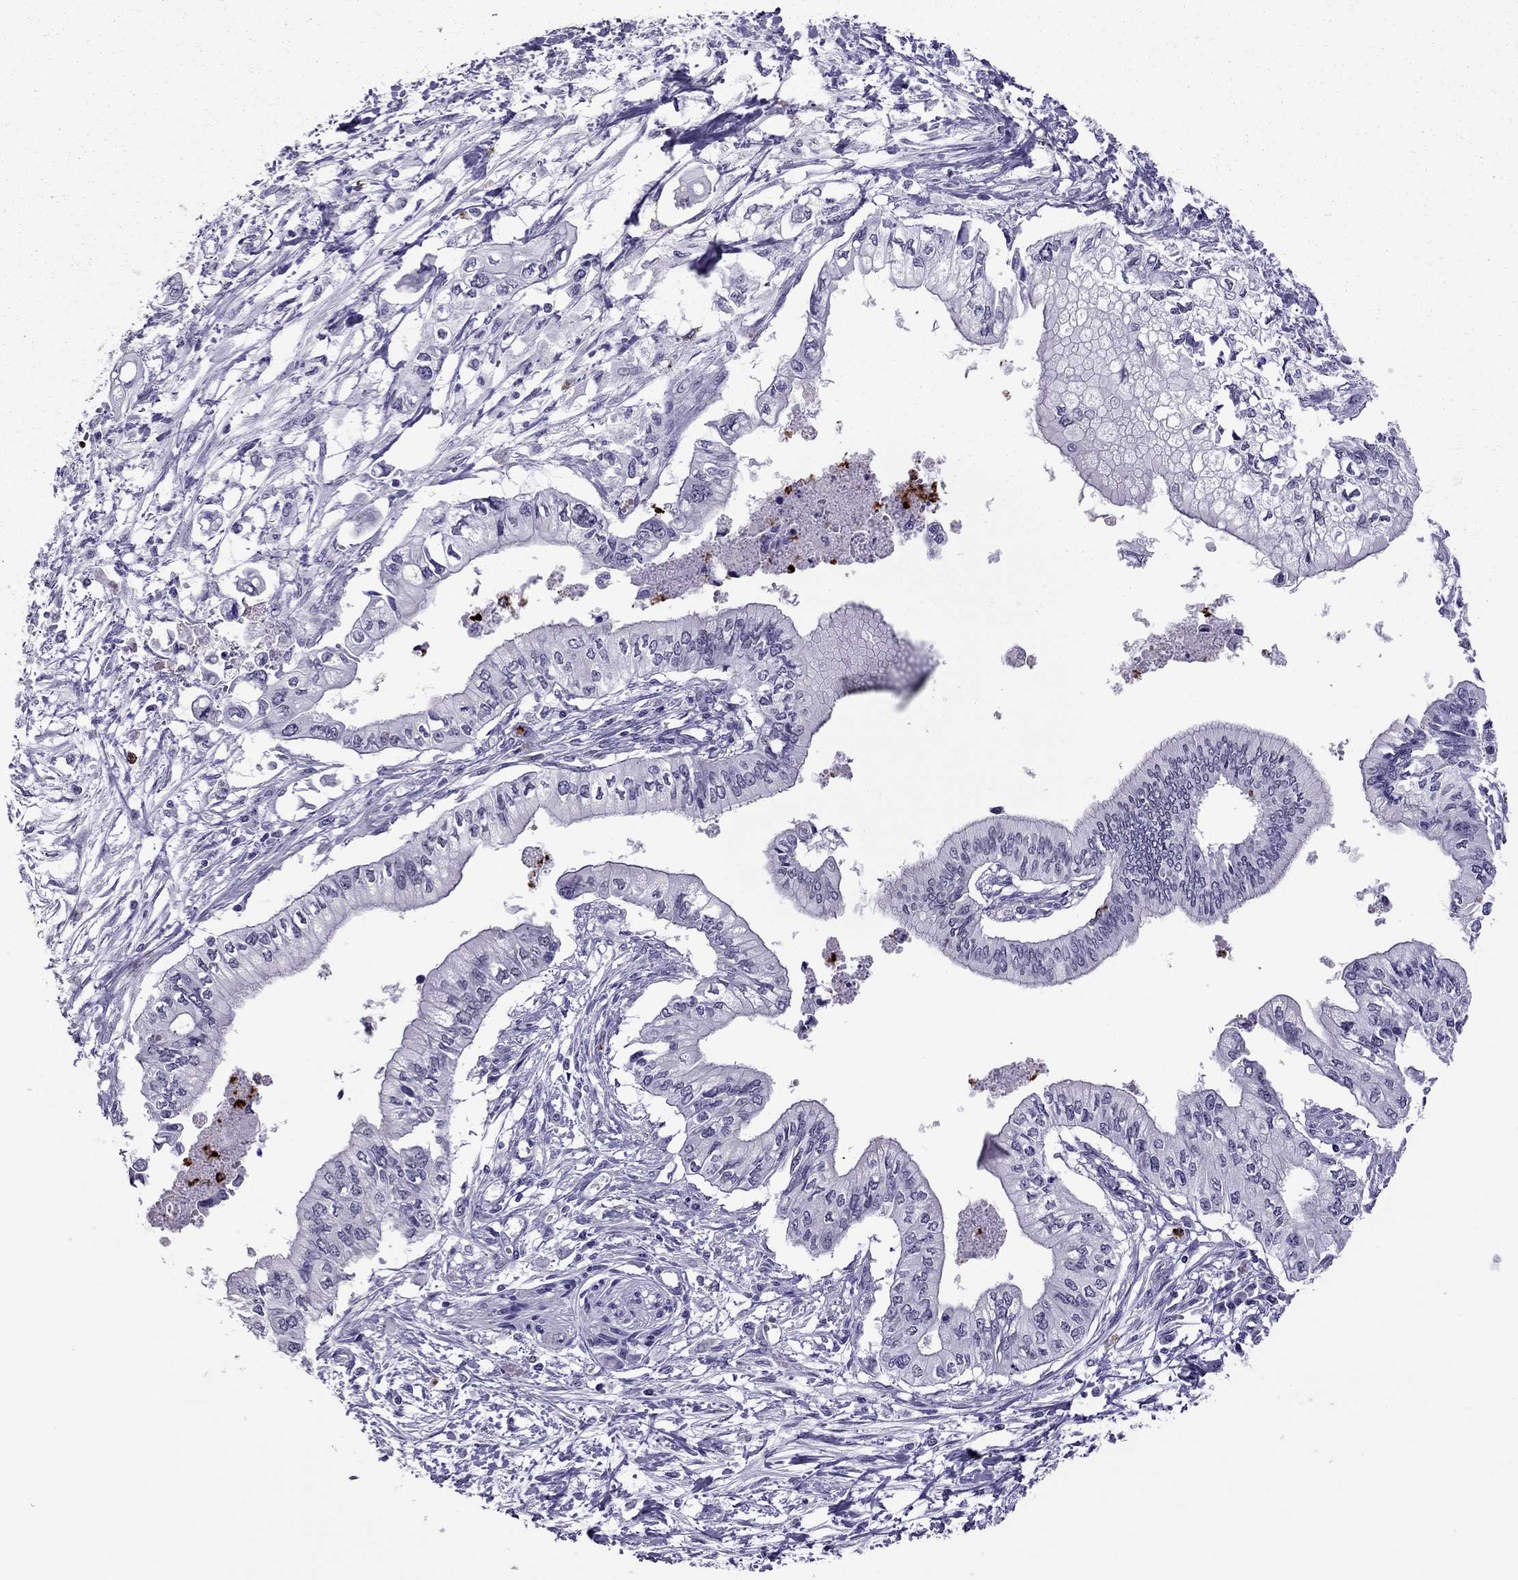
{"staining": {"intensity": "negative", "quantity": "none", "location": "none"}, "tissue": "pancreatic cancer", "cell_type": "Tumor cells", "image_type": "cancer", "snomed": [{"axis": "morphology", "description": "Adenocarcinoma, NOS"}, {"axis": "topography", "description": "Pancreas"}], "caption": "This micrograph is of pancreatic cancer stained with immunohistochemistry (IHC) to label a protein in brown with the nuclei are counter-stained blue. There is no expression in tumor cells.", "gene": "CCL27", "patient": {"sex": "female", "age": 61}}